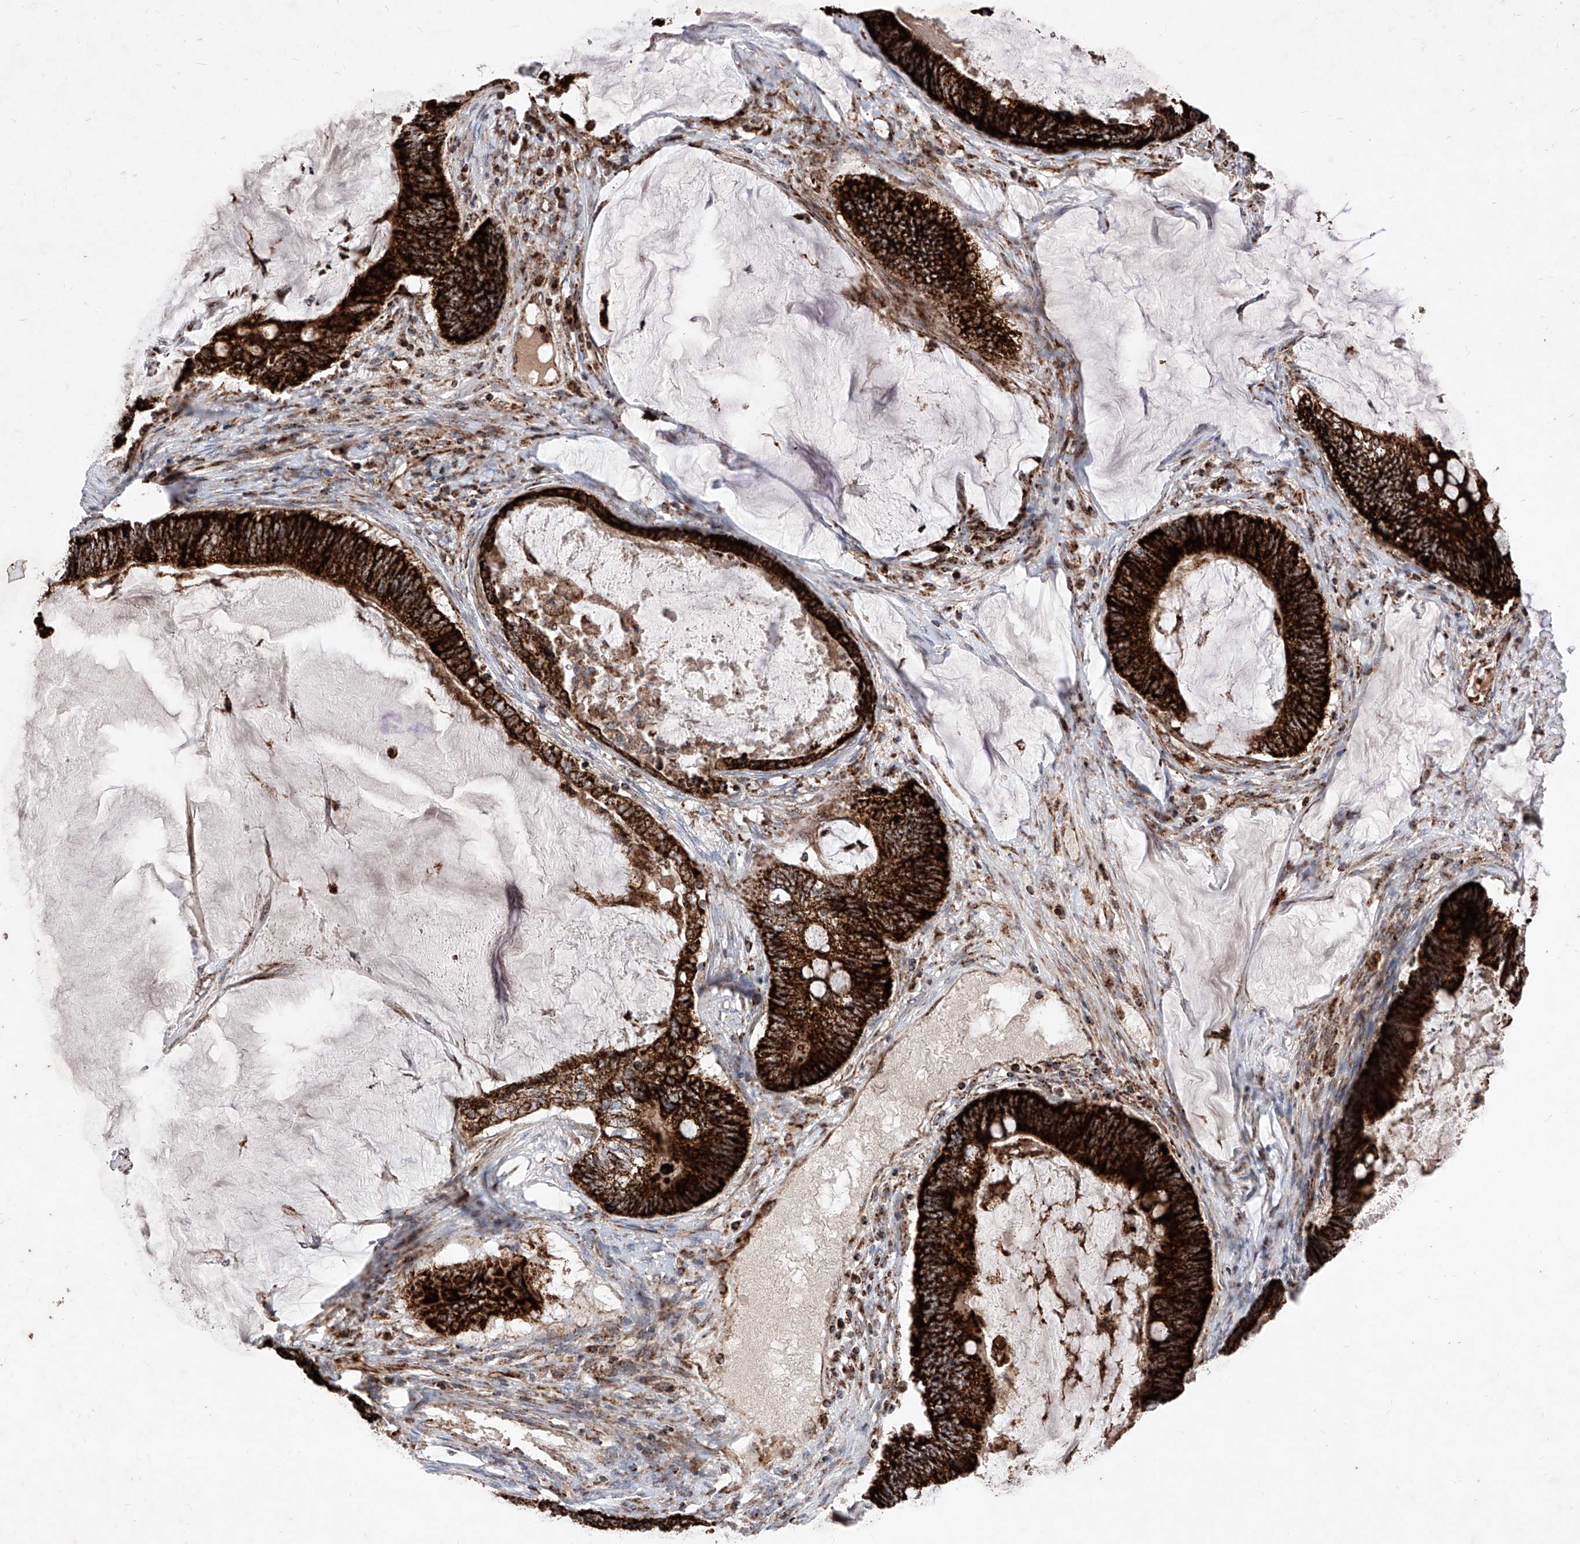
{"staining": {"intensity": "strong", "quantity": ">75%", "location": "cytoplasmic/membranous"}, "tissue": "ovarian cancer", "cell_type": "Tumor cells", "image_type": "cancer", "snomed": [{"axis": "morphology", "description": "Cystadenocarcinoma, mucinous, NOS"}, {"axis": "topography", "description": "Ovary"}], "caption": "Immunohistochemical staining of ovarian mucinous cystadenocarcinoma shows strong cytoplasmic/membranous protein staining in about >75% of tumor cells. (Brightfield microscopy of DAB IHC at high magnification).", "gene": "SEMA6A", "patient": {"sex": "female", "age": 61}}